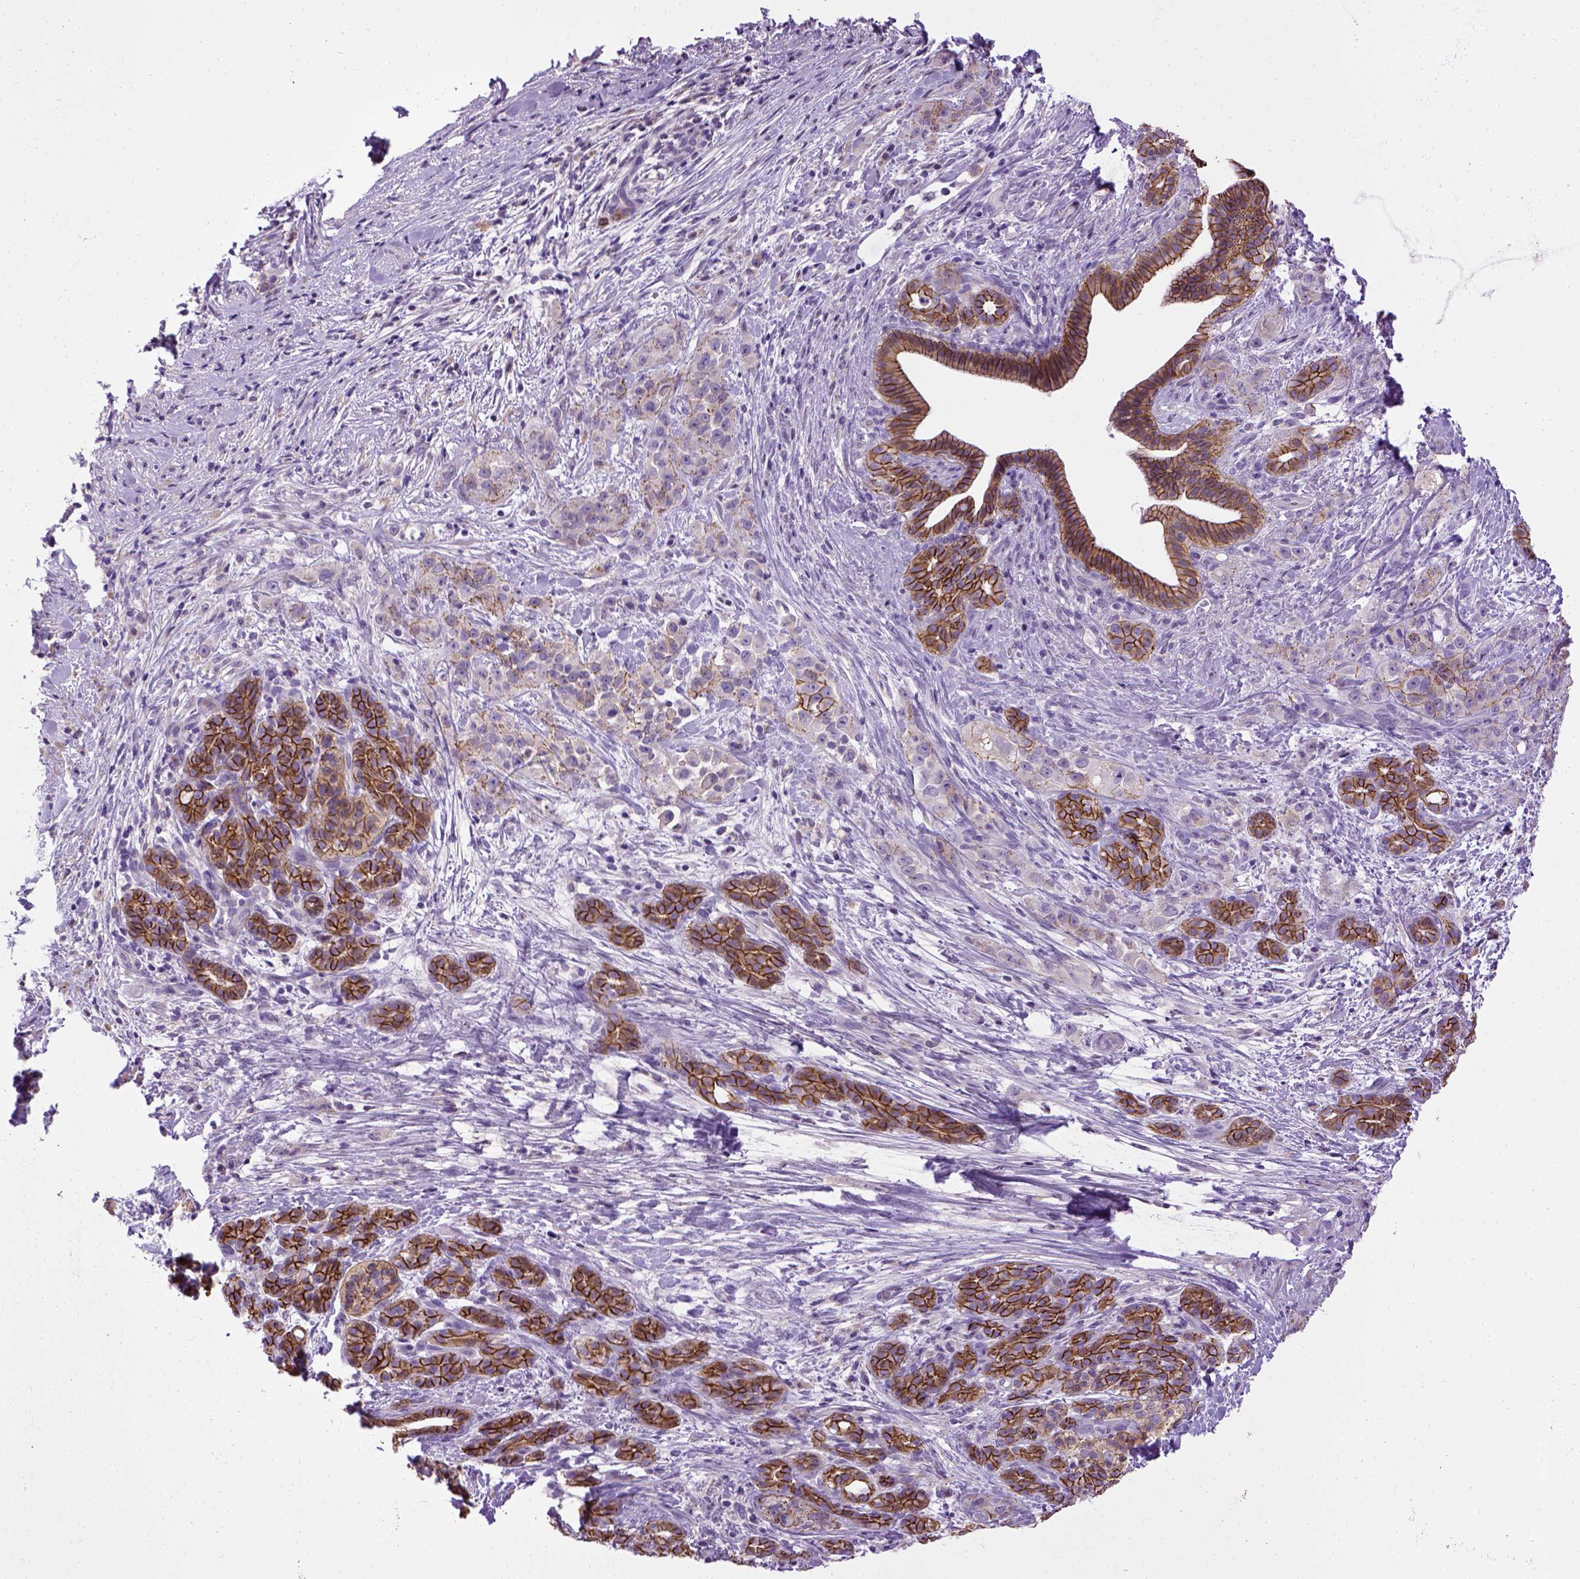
{"staining": {"intensity": "strong", "quantity": ">75%", "location": "cytoplasmic/membranous"}, "tissue": "pancreatic cancer", "cell_type": "Tumor cells", "image_type": "cancer", "snomed": [{"axis": "morphology", "description": "Adenocarcinoma, NOS"}, {"axis": "topography", "description": "Pancreas"}], "caption": "Immunohistochemical staining of human adenocarcinoma (pancreatic) exhibits high levels of strong cytoplasmic/membranous expression in approximately >75% of tumor cells. (DAB IHC with brightfield microscopy, high magnification).", "gene": "CDH1", "patient": {"sex": "male", "age": 44}}